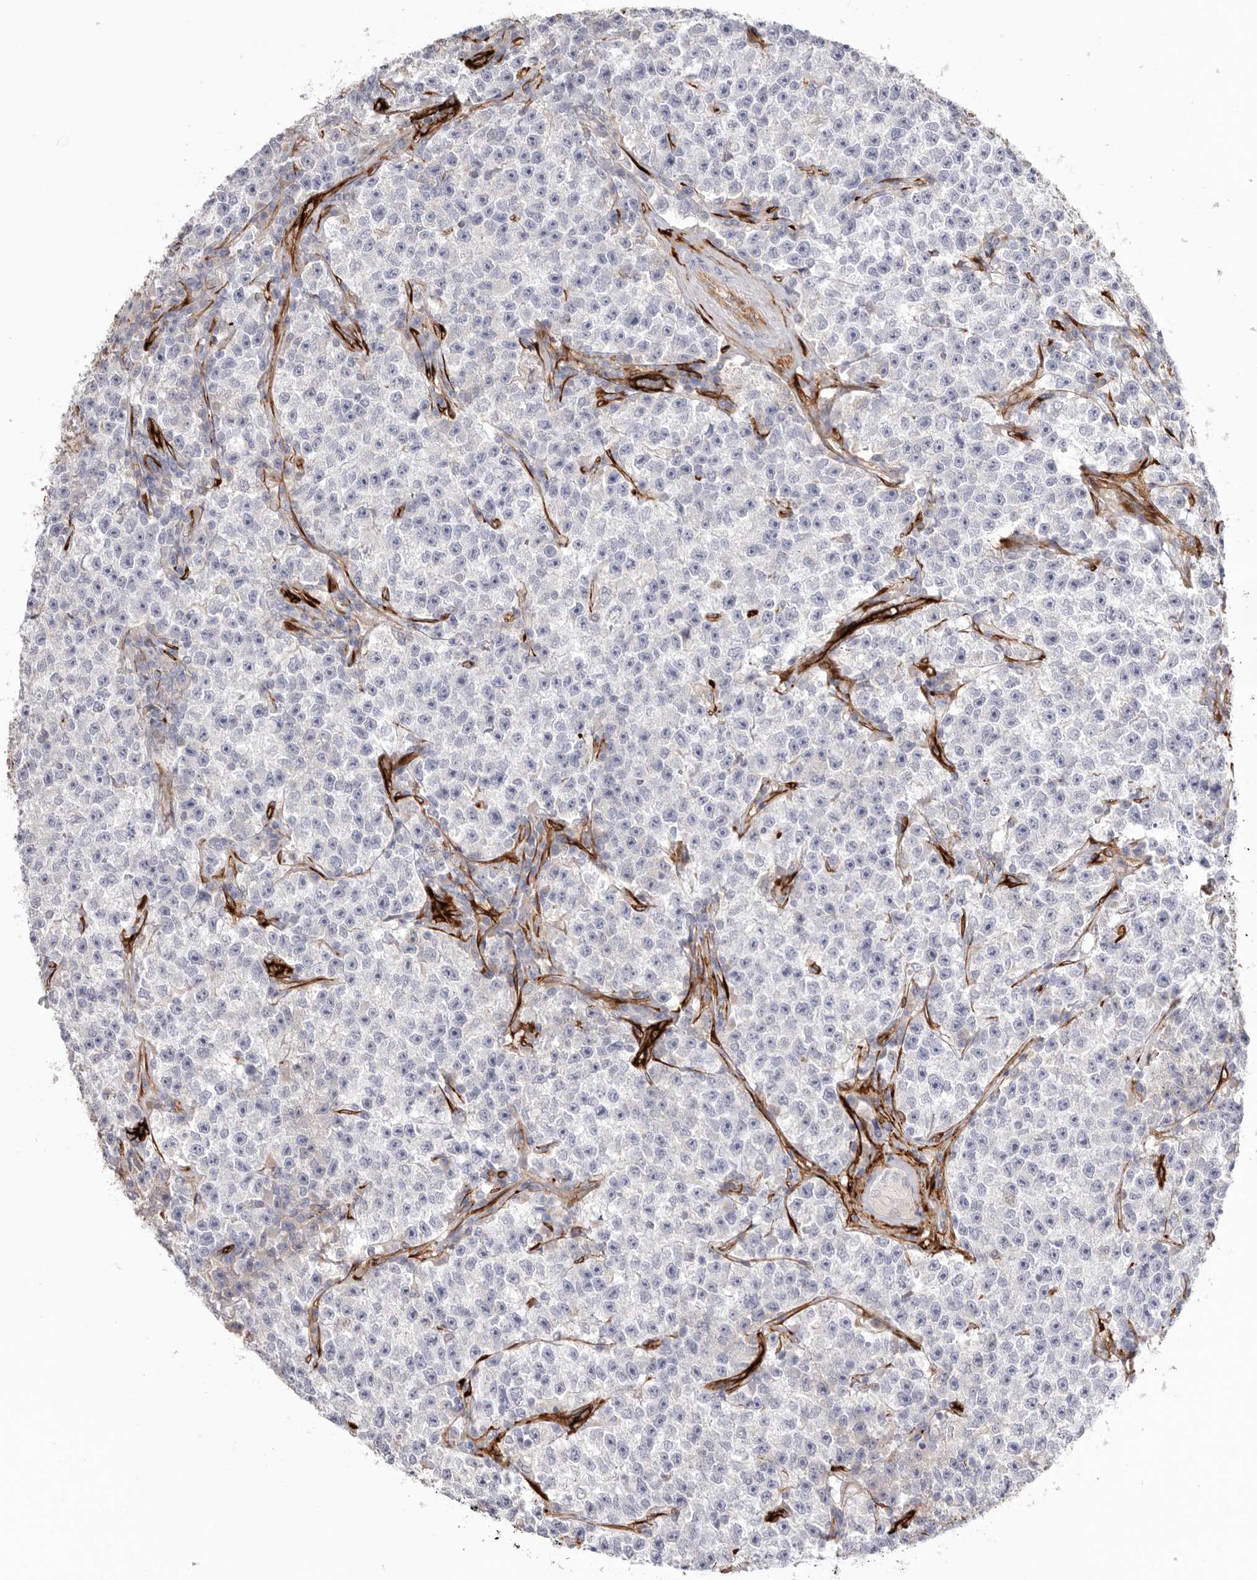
{"staining": {"intensity": "negative", "quantity": "none", "location": "none"}, "tissue": "testis cancer", "cell_type": "Tumor cells", "image_type": "cancer", "snomed": [{"axis": "morphology", "description": "Seminoma, NOS"}, {"axis": "topography", "description": "Testis"}], "caption": "Histopathology image shows no significant protein positivity in tumor cells of testis cancer (seminoma).", "gene": "LRRC66", "patient": {"sex": "male", "age": 22}}